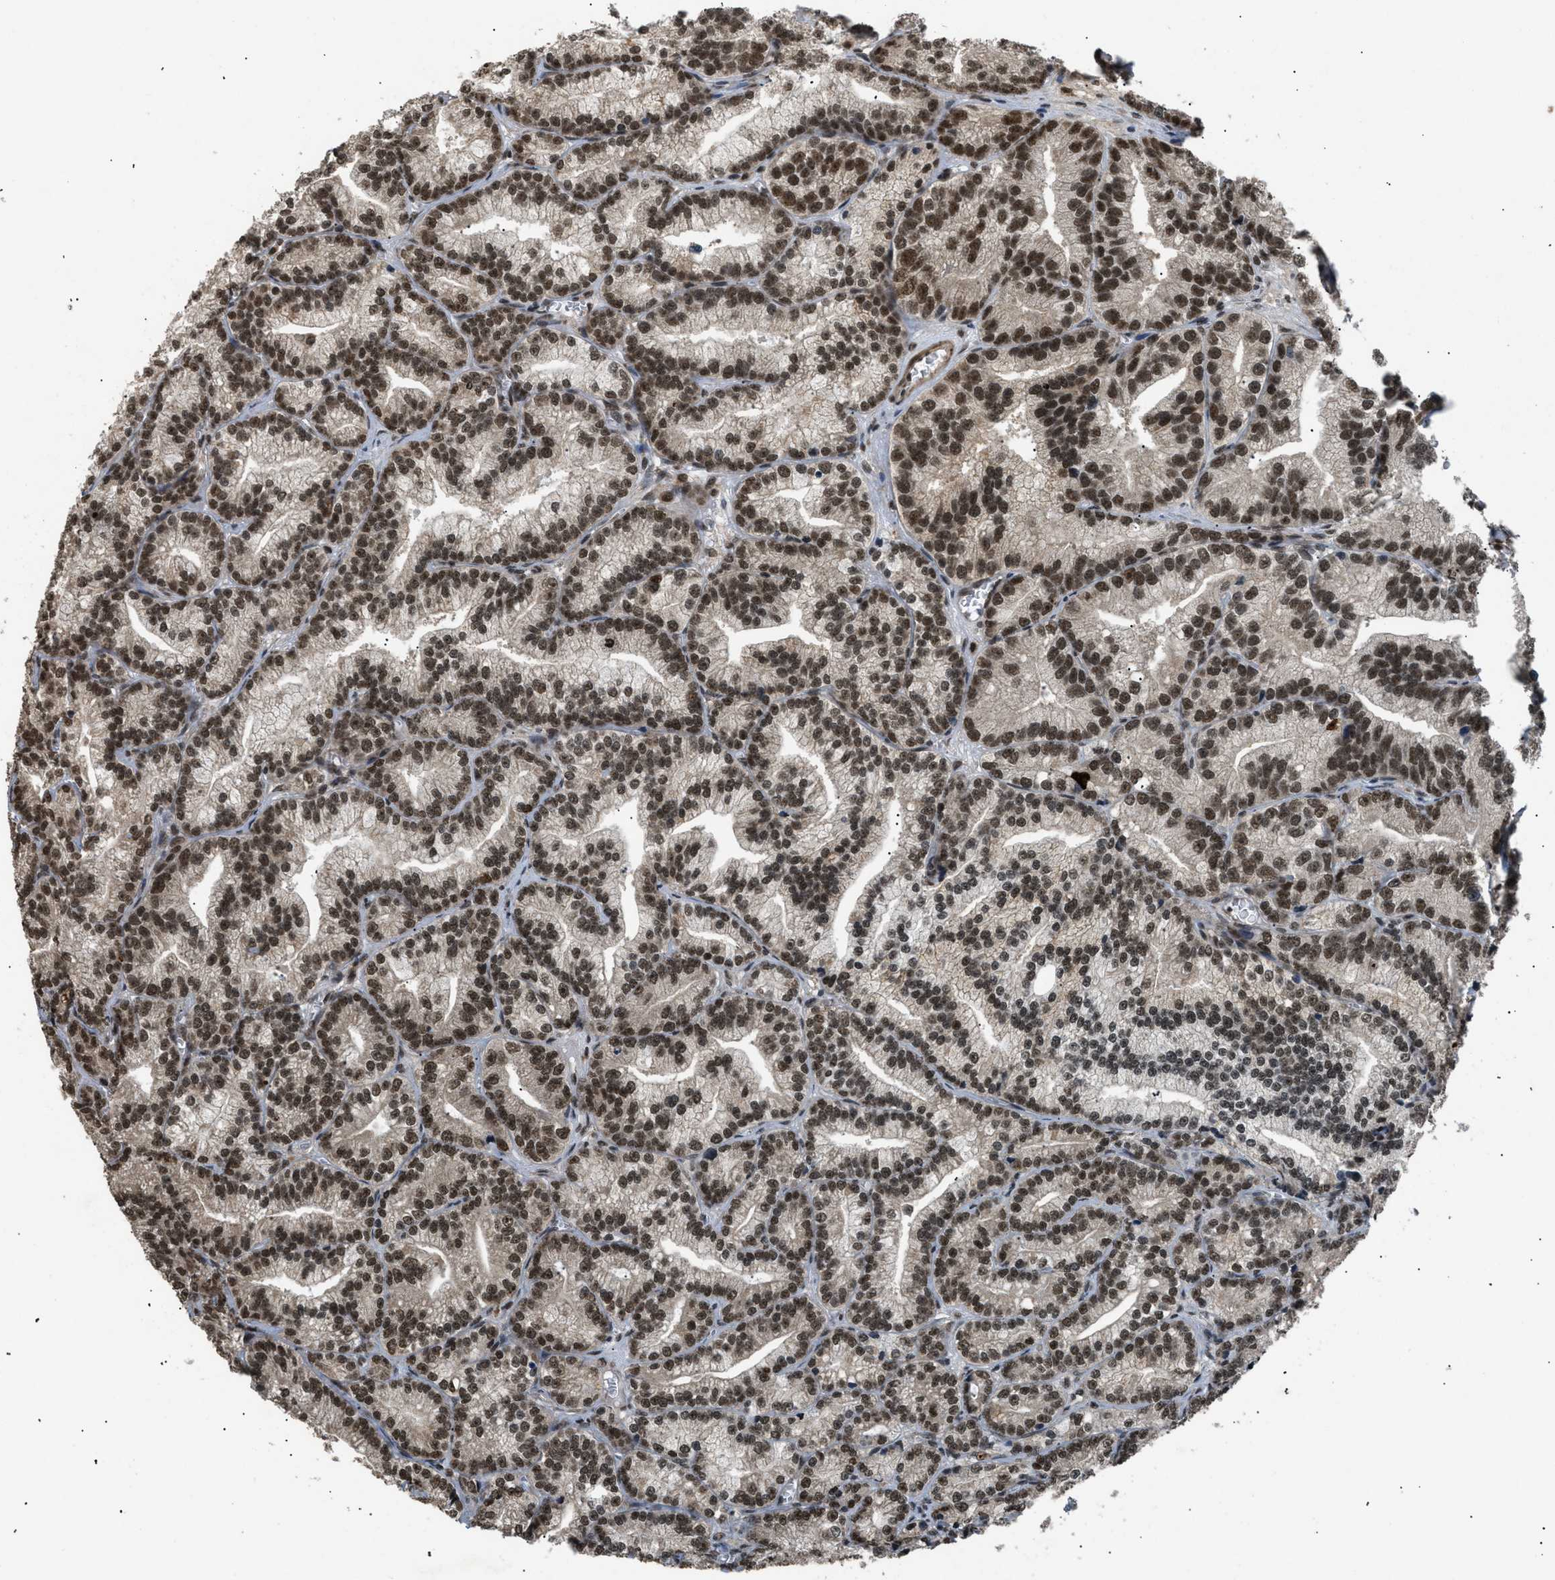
{"staining": {"intensity": "strong", "quantity": ">75%", "location": "nuclear"}, "tissue": "prostate cancer", "cell_type": "Tumor cells", "image_type": "cancer", "snomed": [{"axis": "morphology", "description": "Adenocarcinoma, Low grade"}, {"axis": "topography", "description": "Prostate"}], "caption": "Protein expression analysis of human prostate cancer reveals strong nuclear expression in approximately >75% of tumor cells.", "gene": "RBM5", "patient": {"sex": "male", "age": 89}}